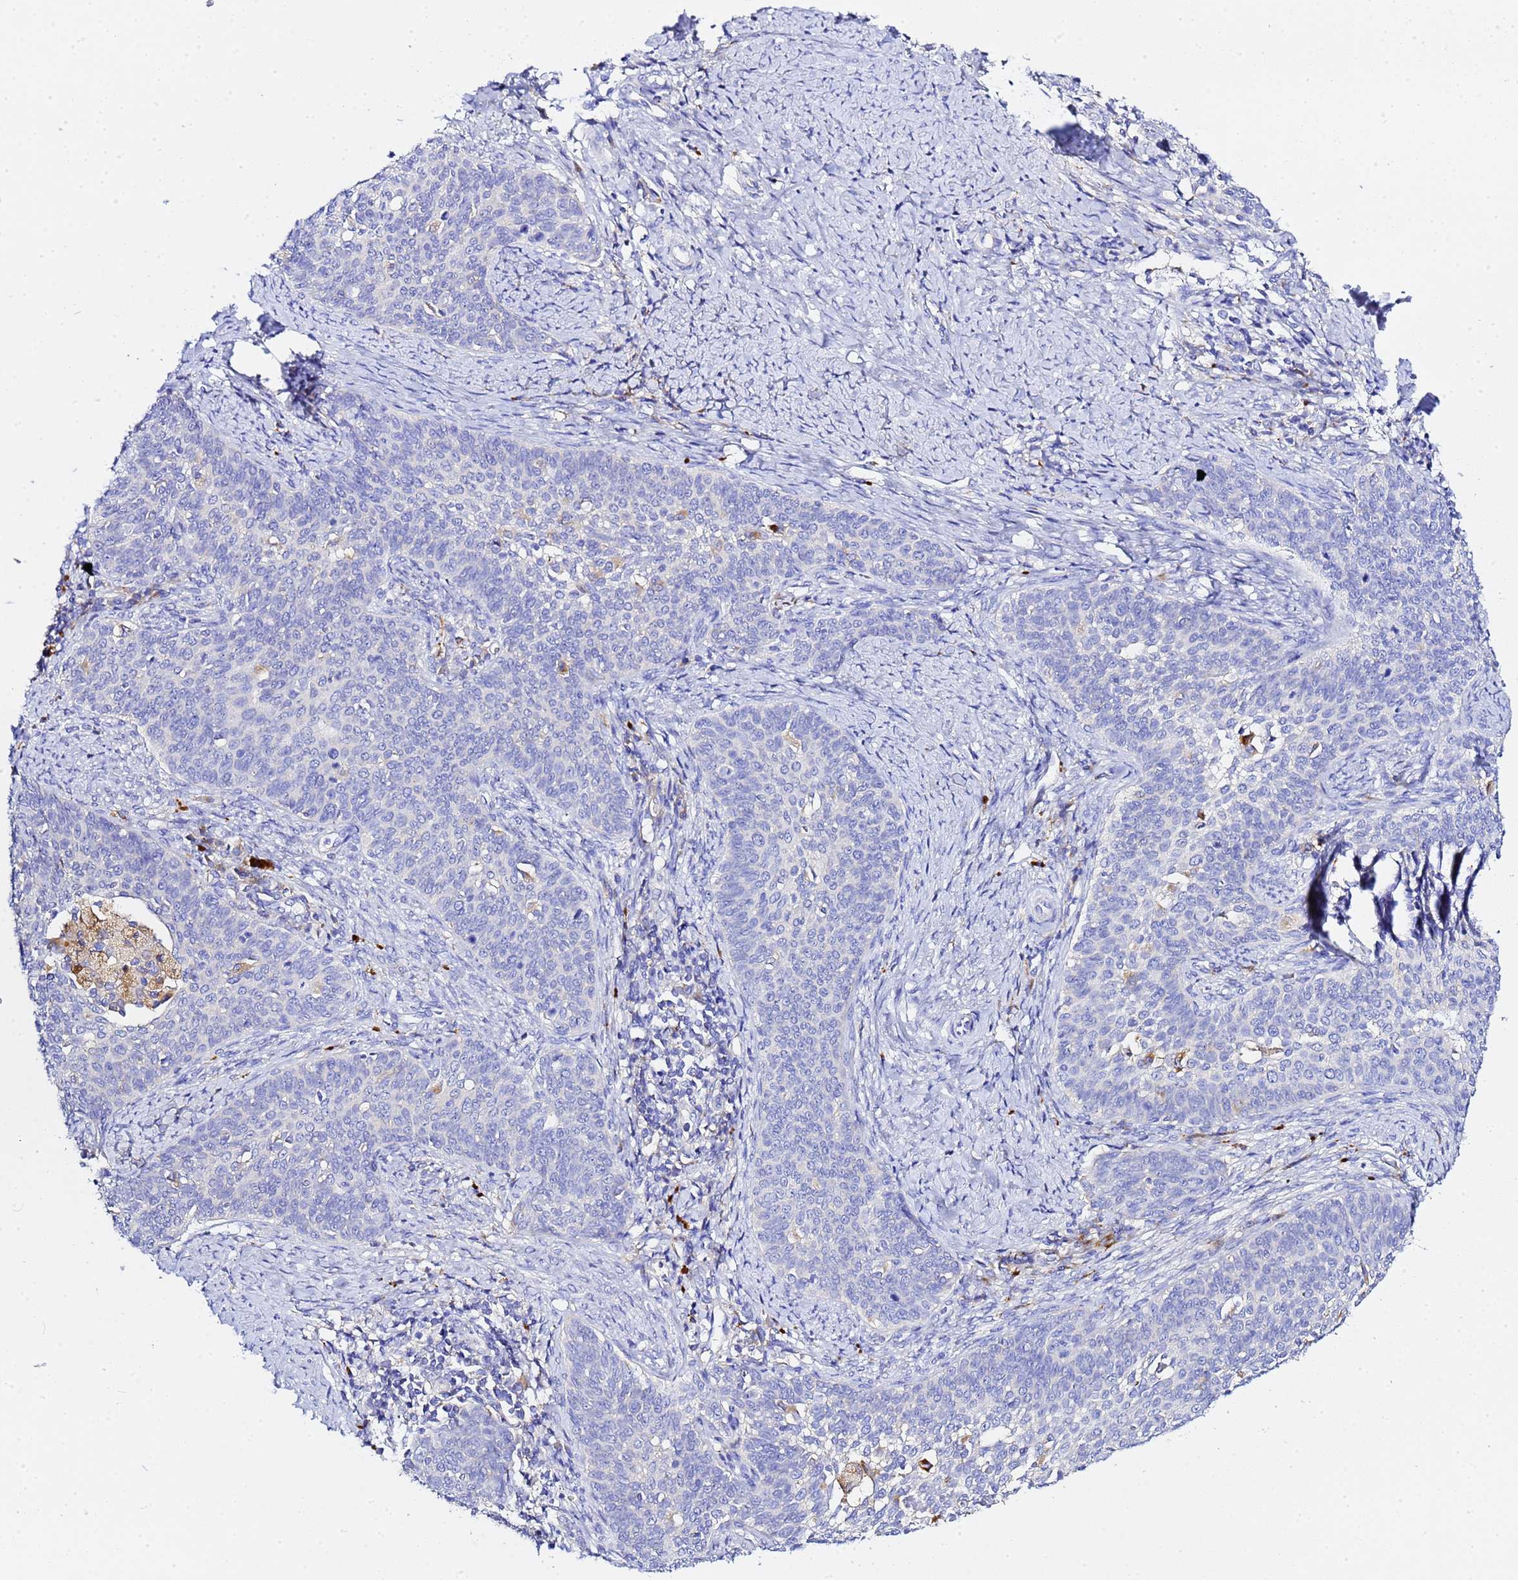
{"staining": {"intensity": "negative", "quantity": "none", "location": "none"}, "tissue": "cervical cancer", "cell_type": "Tumor cells", "image_type": "cancer", "snomed": [{"axis": "morphology", "description": "Squamous cell carcinoma, NOS"}, {"axis": "topography", "description": "Cervix"}], "caption": "DAB immunohistochemical staining of cervical cancer displays no significant staining in tumor cells.", "gene": "VTI1B", "patient": {"sex": "female", "age": 39}}